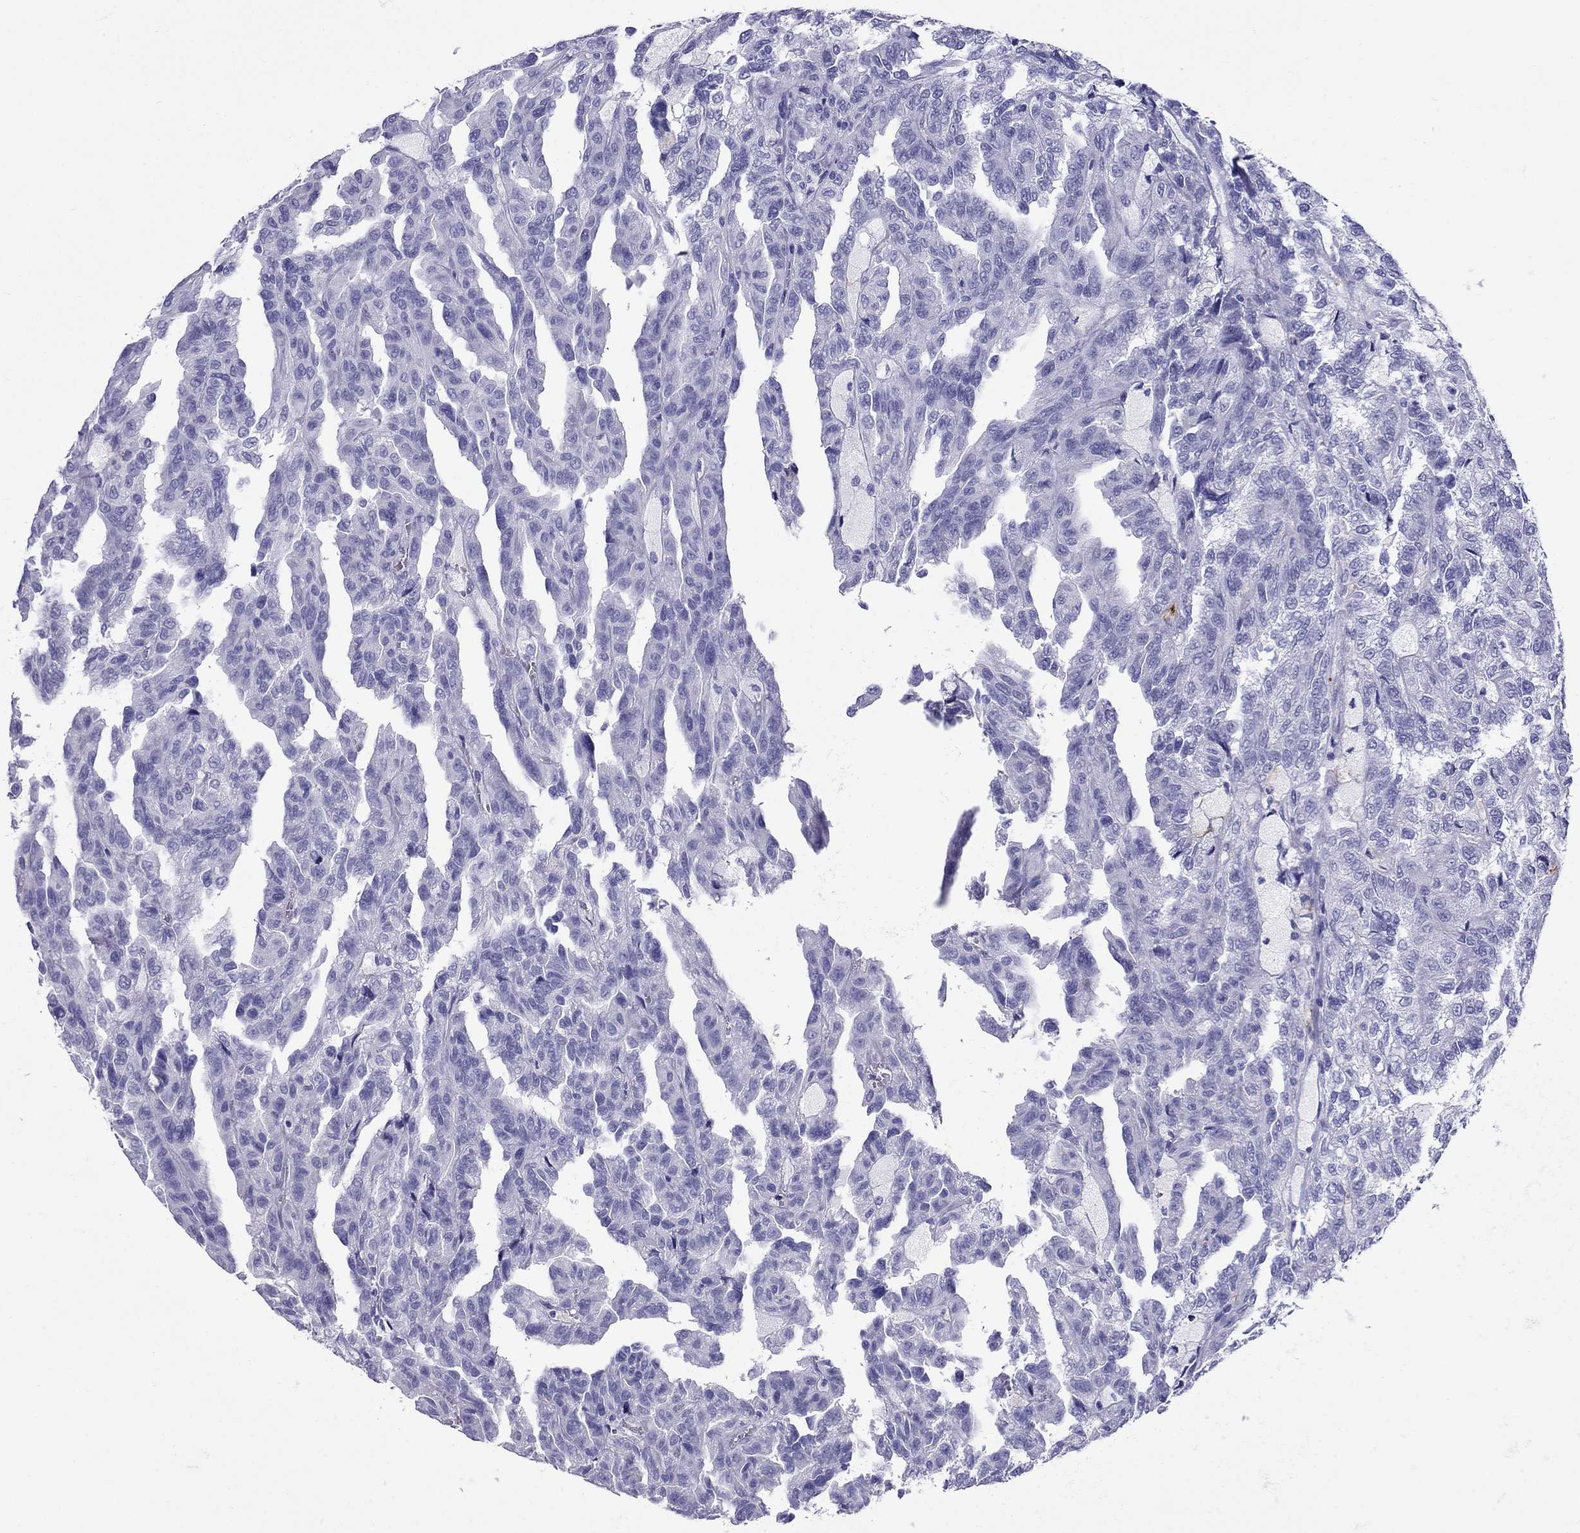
{"staining": {"intensity": "negative", "quantity": "none", "location": "none"}, "tissue": "renal cancer", "cell_type": "Tumor cells", "image_type": "cancer", "snomed": [{"axis": "morphology", "description": "Adenocarcinoma, NOS"}, {"axis": "topography", "description": "Kidney"}], "caption": "DAB immunohistochemical staining of renal adenocarcinoma reveals no significant positivity in tumor cells.", "gene": "AVPR1B", "patient": {"sex": "male", "age": 79}}